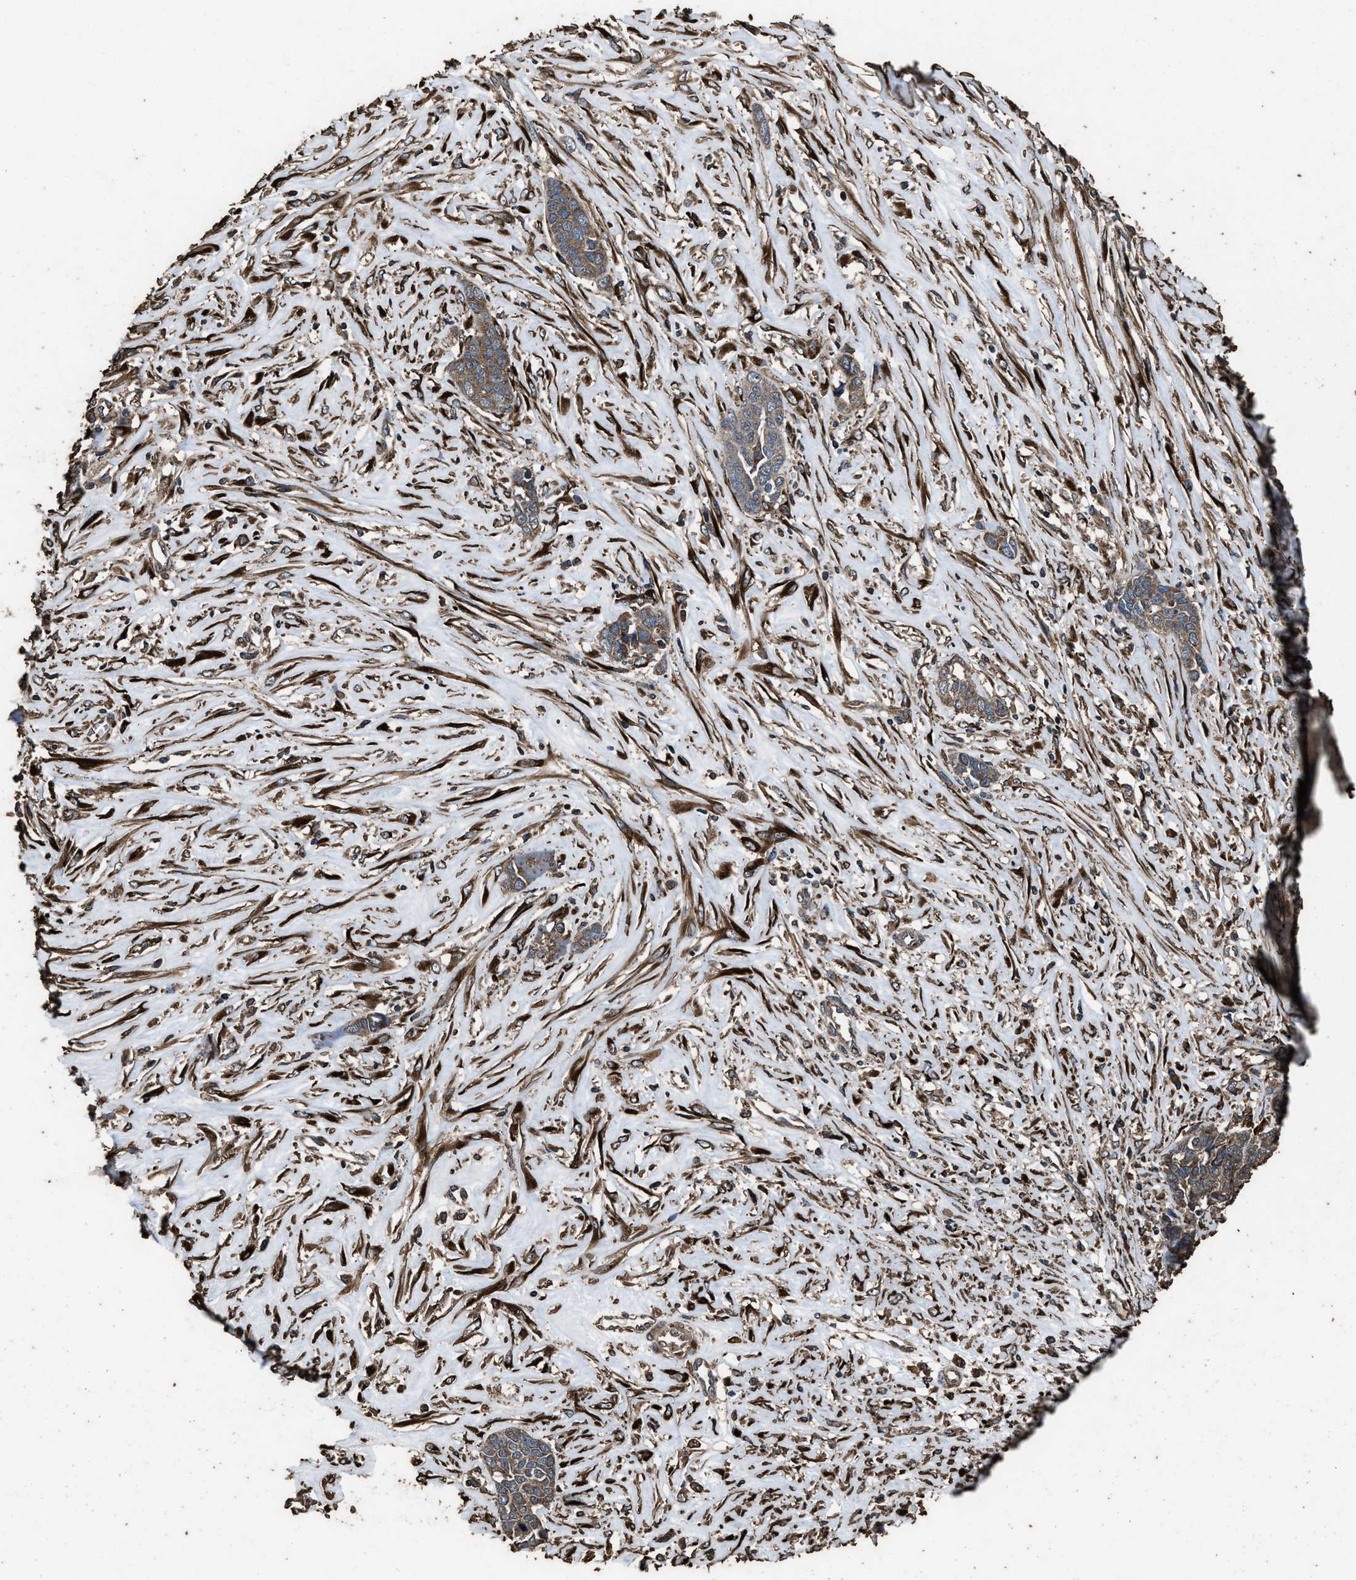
{"staining": {"intensity": "moderate", "quantity": ">75%", "location": "cytoplasmic/membranous"}, "tissue": "ovarian cancer", "cell_type": "Tumor cells", "image_type": "cancer", "snomed": [{"axis": "morphology", "description": "Cystadenocarcinoma, serous, NOS"}, {"axis": "topography", "description": "Ovary"}], "caption": "High-power microscopy captured an immunohistochemistry photomicrograph of ovarian cancer (serous cystadenocarcinoma), revealing moderate cytoplasmic/membranous staining in approximately >75% of tumor cells. (DAB (3,3'-diaminobenzidine) IHC, brown staining for protein, blue staining for nuclei).", "gene": "ZMYND19", "patient": {"sex": "female", "age": 44}}